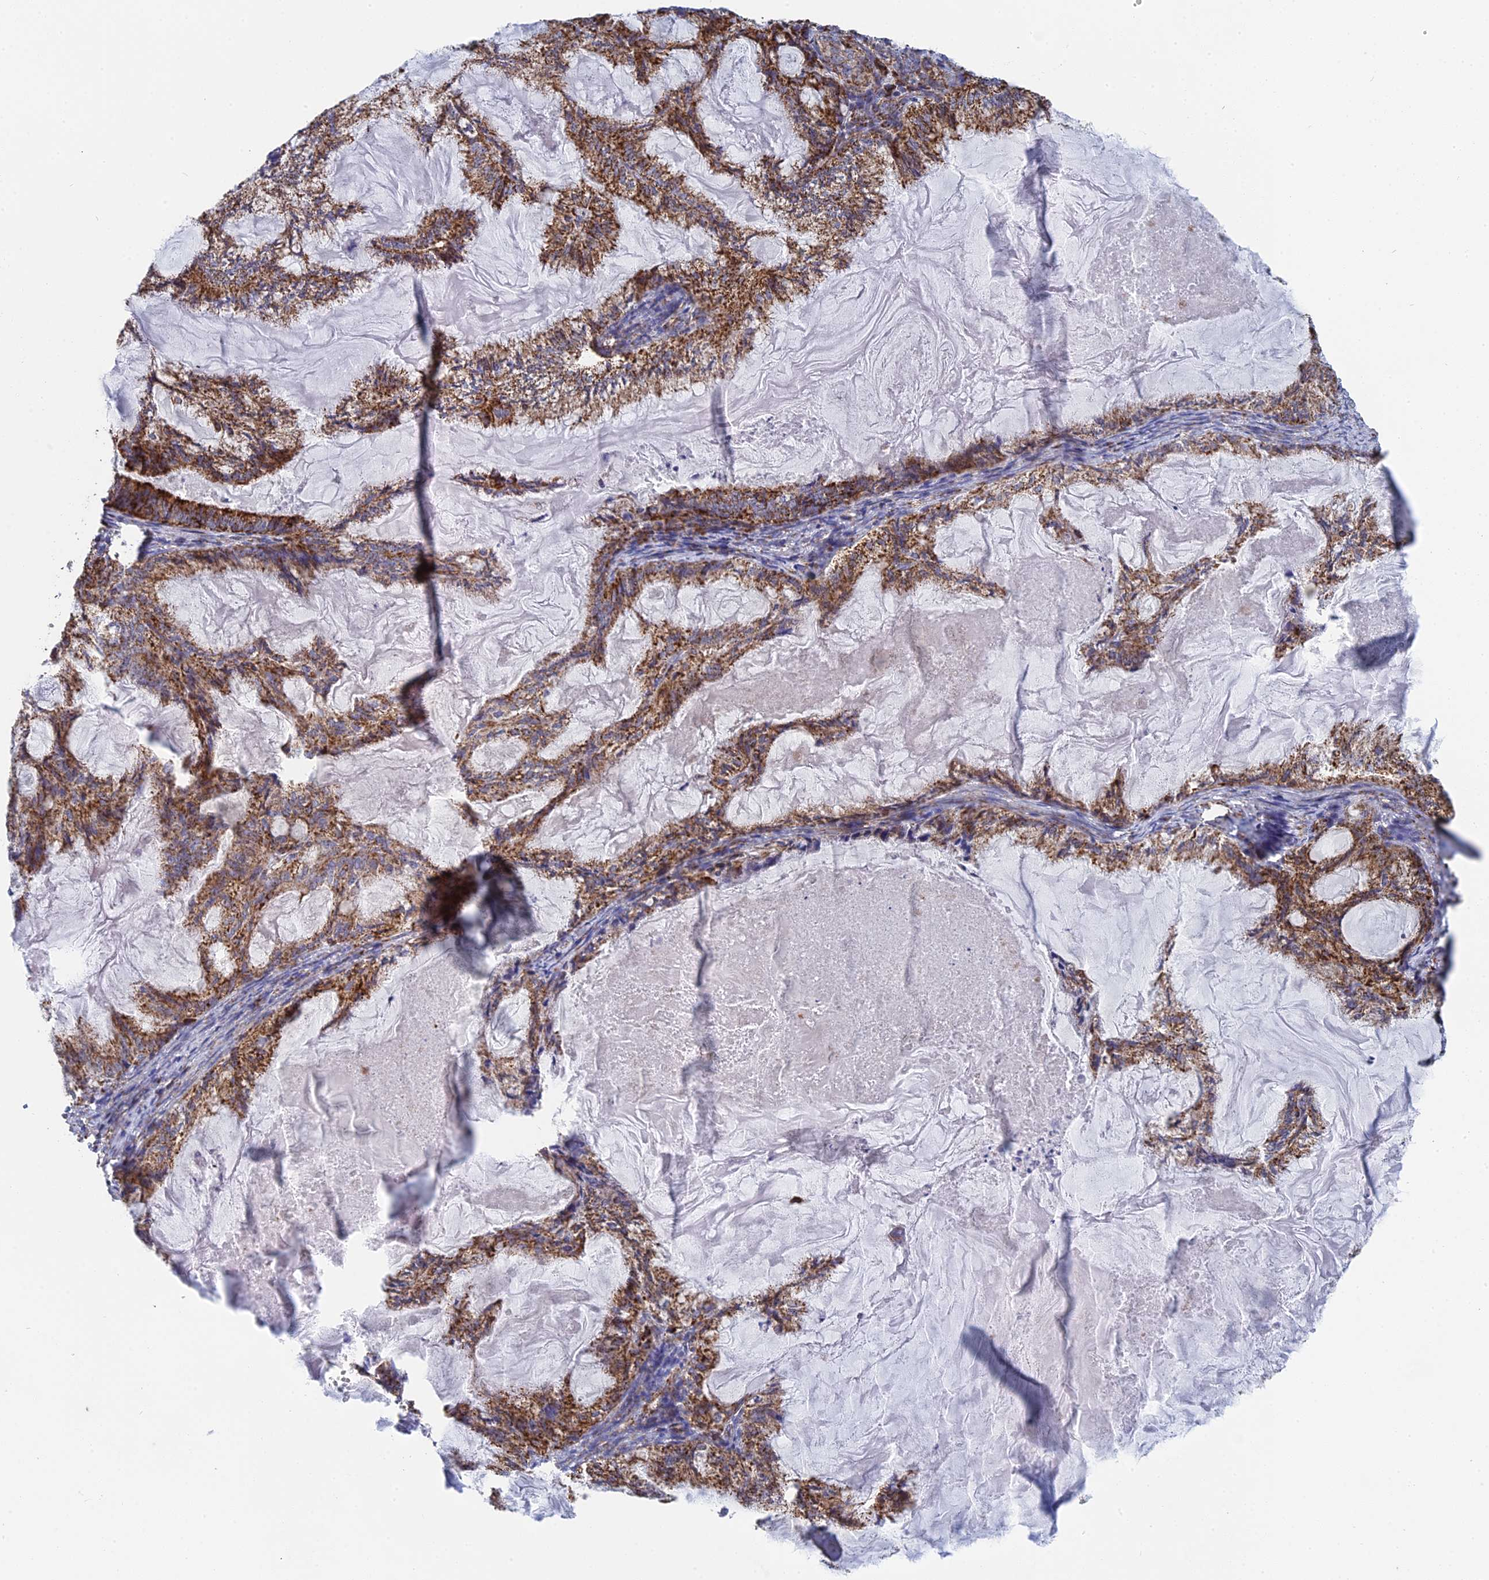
{"staining": {"intensity": "moderate", "quantity": ">75%", "location": "cytoplasmic/membranous"}, "tissue": "endometrial cancer", "cell_type": "Tumor cells", "image_type": "cancer", "snomed": [{"axis": "morphology", "description": "Adenocarcinoma, NOS"}, {"axis": "topography", "description": "Endometrium"}], "caption": "Endometrial cancer stained for a protein exhibits moderate cytoplasmic/membranous positivity in tumor cells. (DAB IHC with brightfield microscopy, high magnification).", "gene": "NDUFA5", "patient": {"sex": "female", "age": 86}}